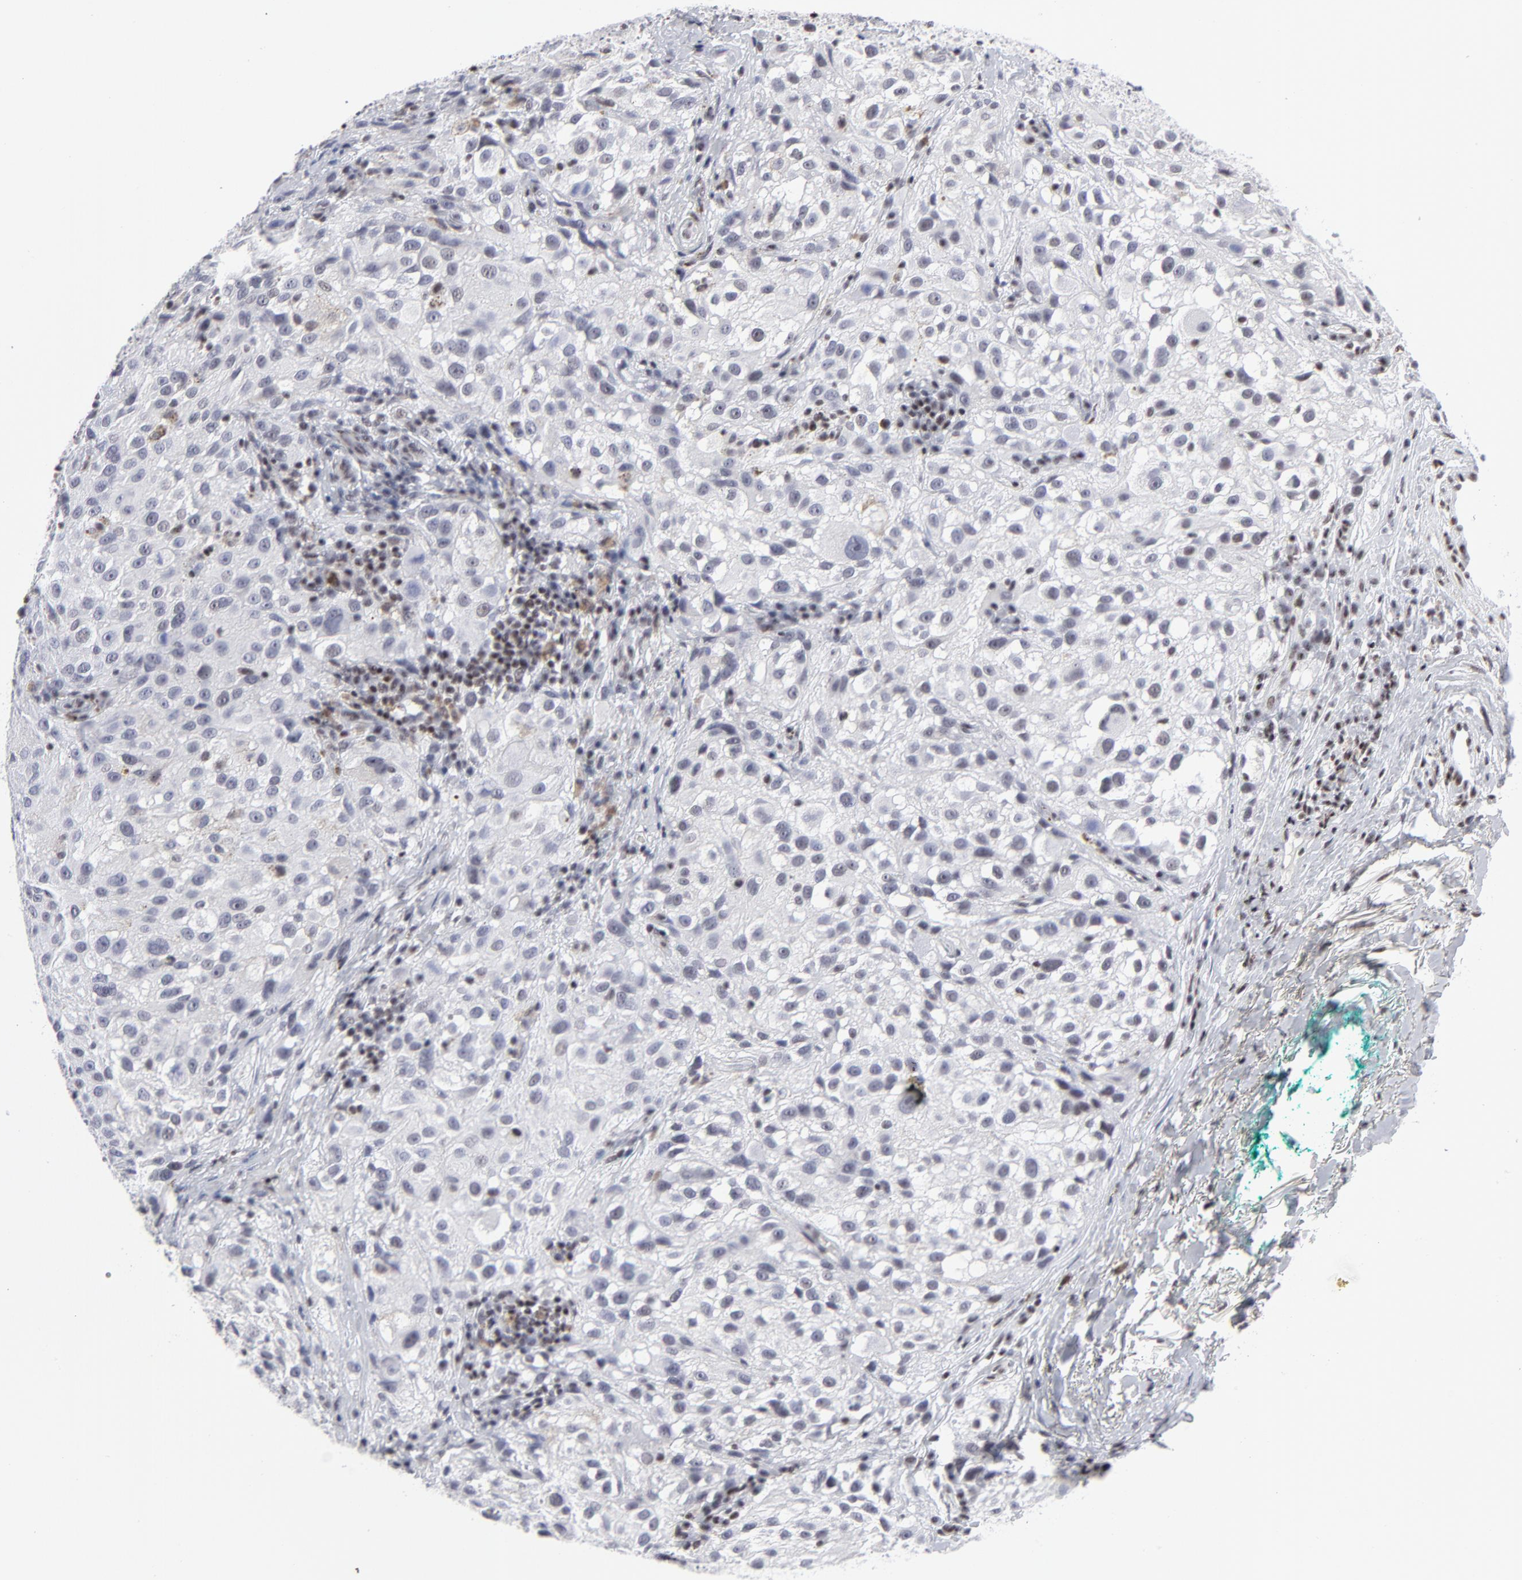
{"staining": {"intensity": "negative", "quantity": "none", "location": "none"}, "tissue": "melanoma", "cell_type": "Tumor cells", "image_type": "cancer", "snomed": [{"axis": "morphology", "description": "Necrosis, NOS"}, {"axis": "morphology", "description": "Malignant melanoma, NOS"}, {"axis": "topography", "description": "Skin"}], "caption": "A photomicrograph of human melanoma is negative for staining in tumor cells.", "gene": "SP2", "patient": {"sex": "female", "age": 87}}